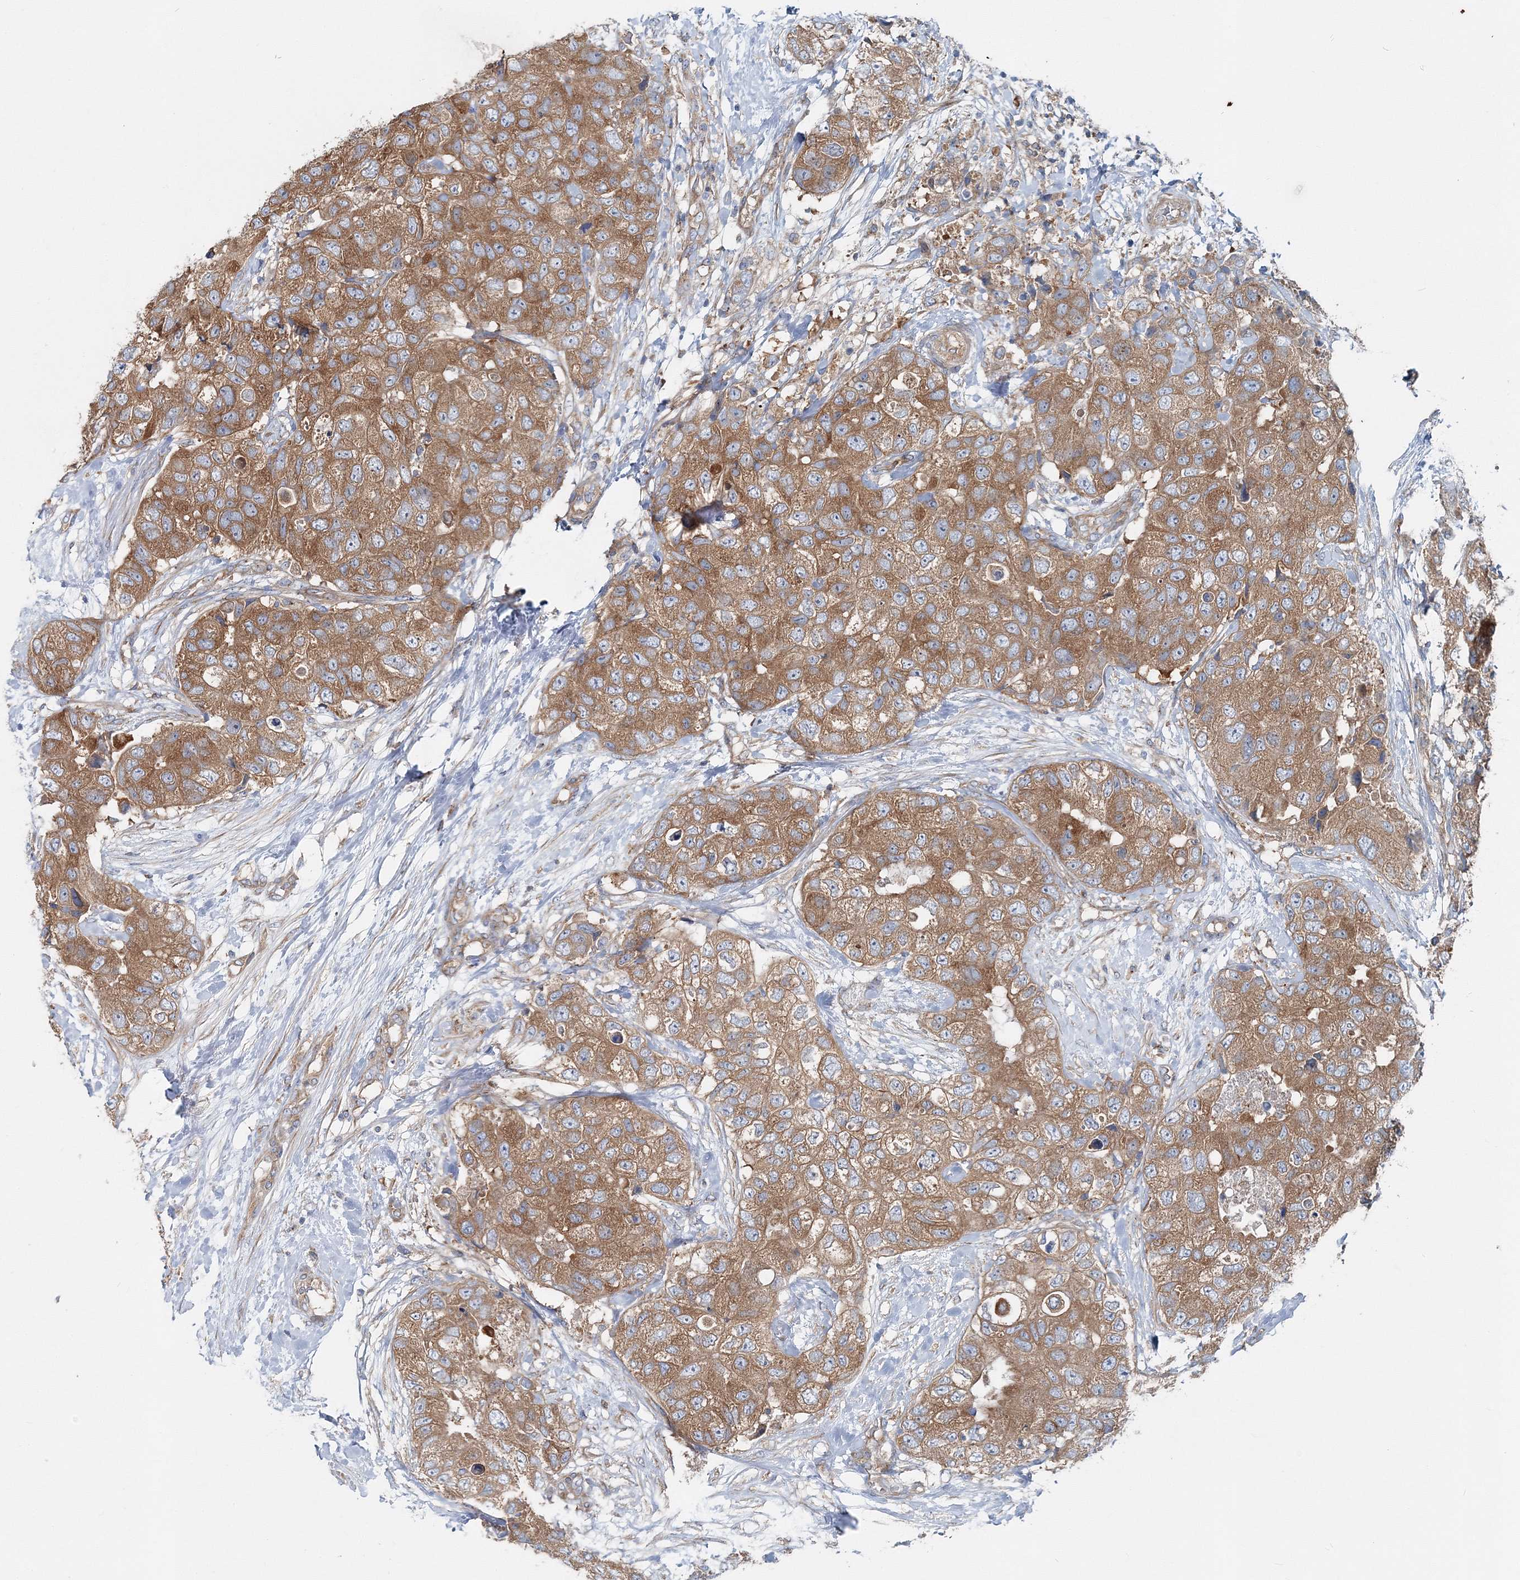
{"staining": {"intensity": "moderate", "quantity": ">75%", "location": "cytoplasmic/membranous"}, "tissue": "breast cancer", "cell_type": "Tumor cells", "image_type": "cancer", "snomed": [{"axis": "morphology", "description": "Duct carcinoma"}, {"axis": "topography", "description": "Breast"}], "caption": "Immunohistochemistry photomicrograph of neoplastic tissue: human breast cancer stained using immunohistochemistry exhibits medium levels of moderate protein expression localized specifically in the cytoplasmic/membranous of tumor cells, appearing as a cytoplasmic/membranous brown color.", "gene": "MPHOSPH9", "patient": {"sex": "female", "age": 62}}